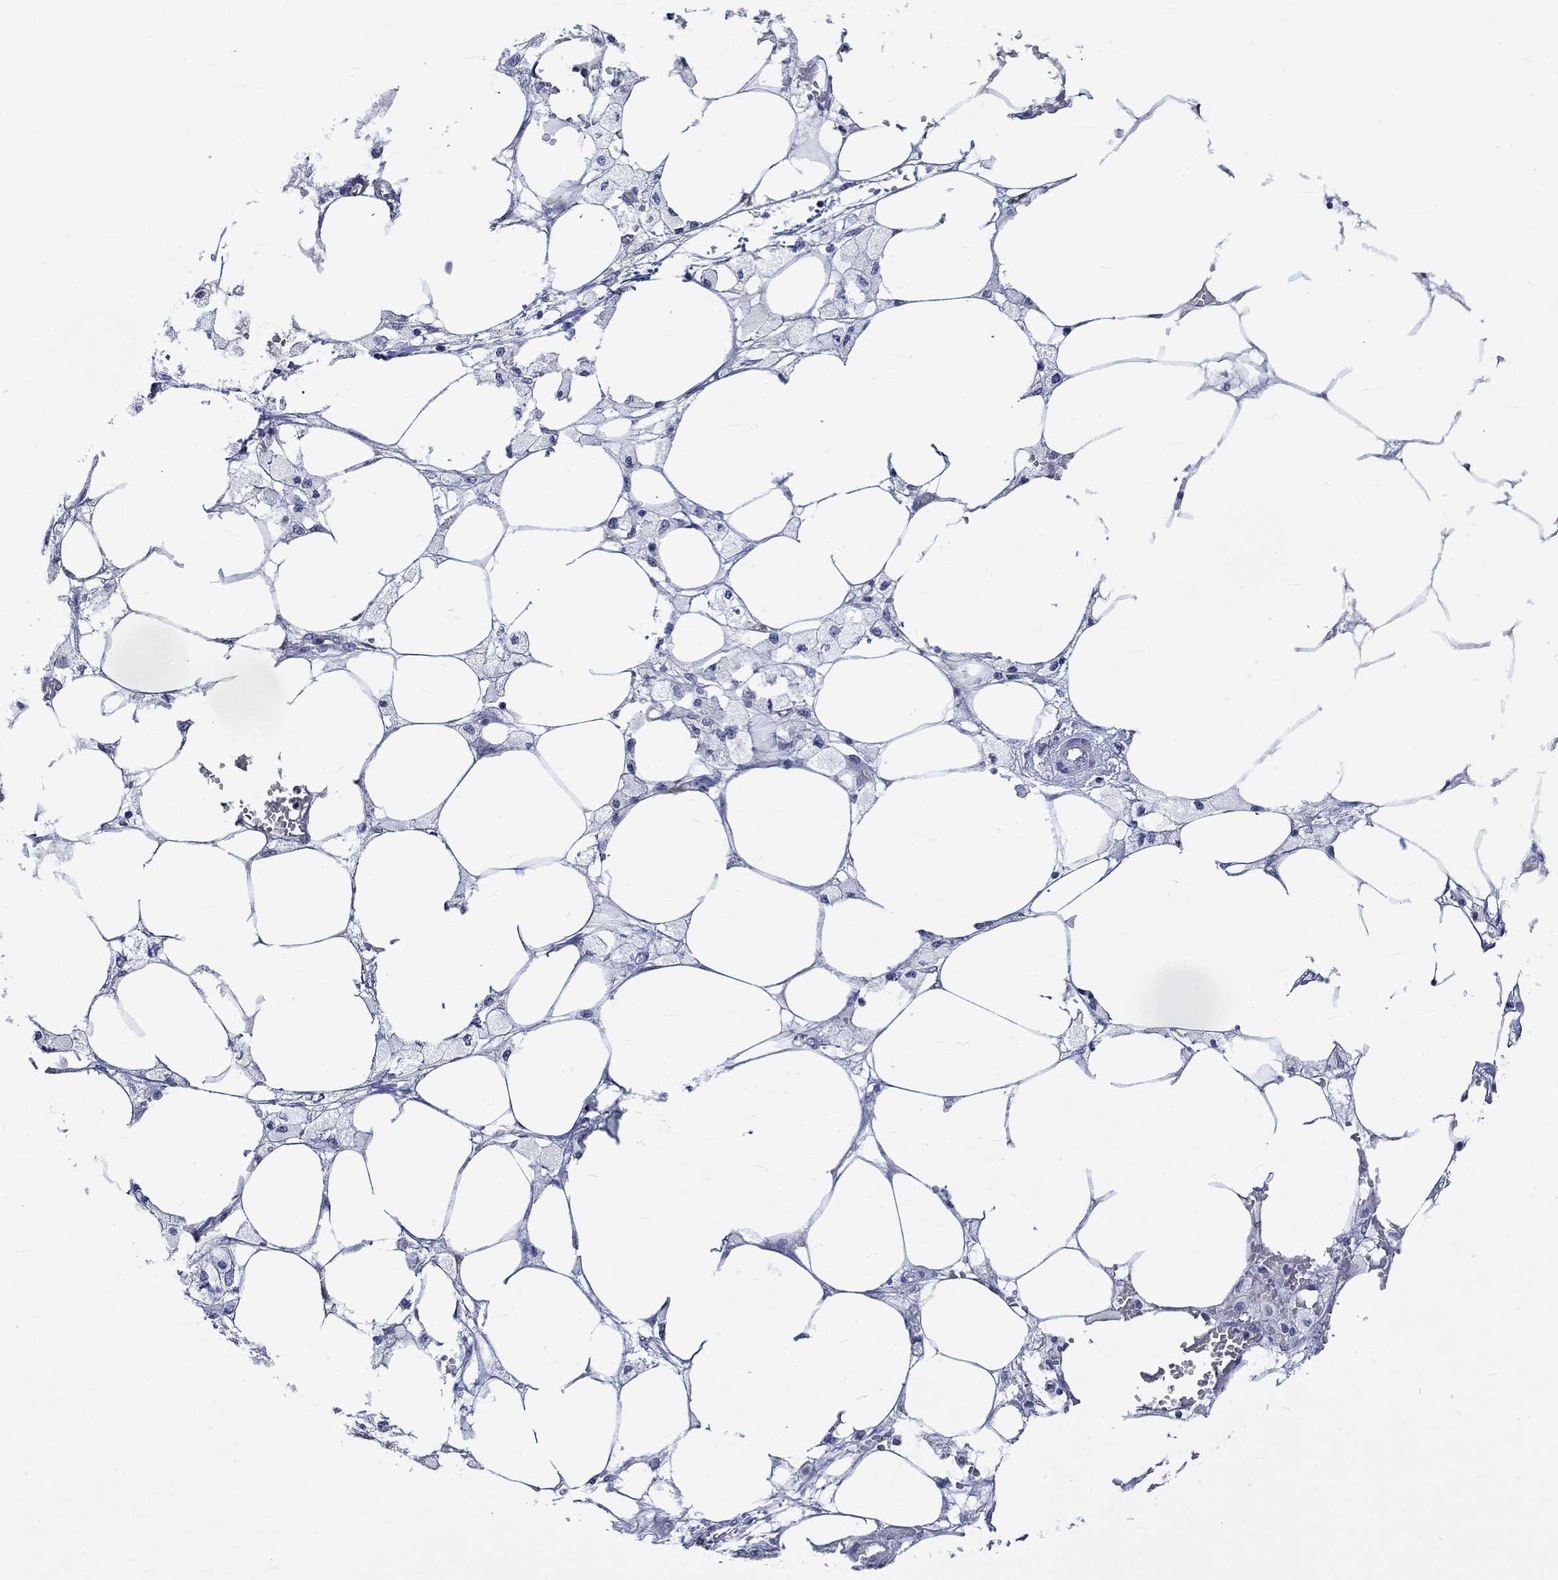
{"staining": {"intensity": "negative", "quantity": "none", "location": "none"}, "tissue": "endometrial cancer", "cell_type": "Tumor cells", "image_type": "cancer", "snomed": [{"axis": "morphology", "description": "Adenocarcinoma, NOS"}, {"axis": "morphology", "description": "Adenocarcinoma, metastatic, NOS"}, {"axis": "topography", "description": "Adipose tissue"}, {"axis": "topography", "description": "Endometrium"}], "caption": "The histopathology image displays no significant positivity in tumor cells of endometrial metastatic adenocarcinoma.", "gene": "KLHL35", "patient": {"sex": "female", "age": 67}}